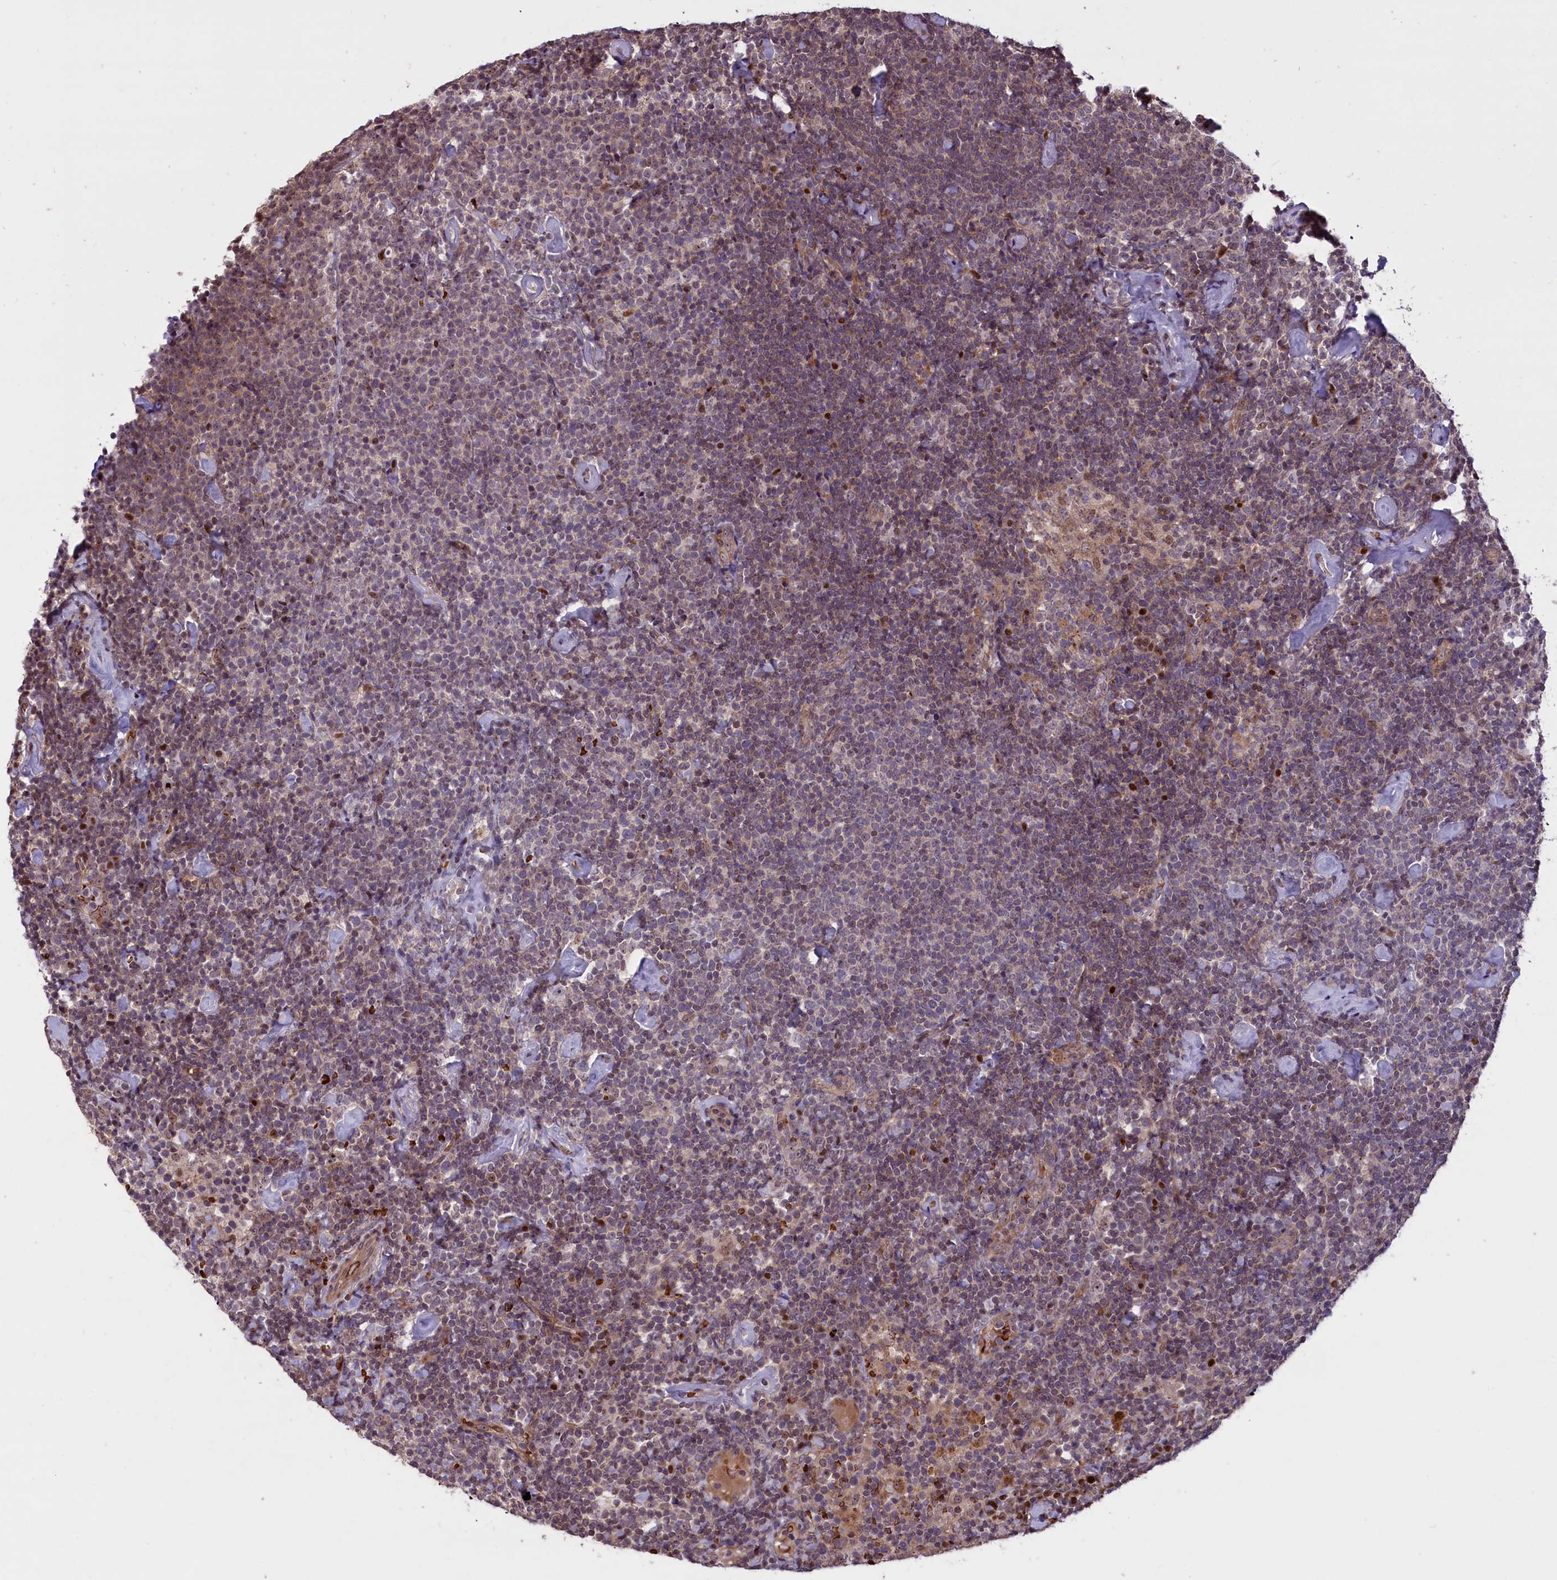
{"staining": {"intensity": "weak", "quantity": "25%-75%", "location": "cytoplasmic/membranous,nuclear"}, "tissue": "lymphoma", "cell_type": "Tumor cells", "image_type": "cancer", "snomed": [{"axis": "morphology", "description": "Malignant lymphoma, non-Hodgkin's type, High grade"}, {"axis": "topography", "description": "Lymph node"}], "caption": "There is low levels of weak cytoplasmic/membranous and nuclear expression in tumor cells of high-grade malignant lymphoma, non-Hodgkin's type, as demonstrated by immunohistochemical staining (brown color).", "gene": "SHFL", "patient": {"sex": "male", "age": 61}}